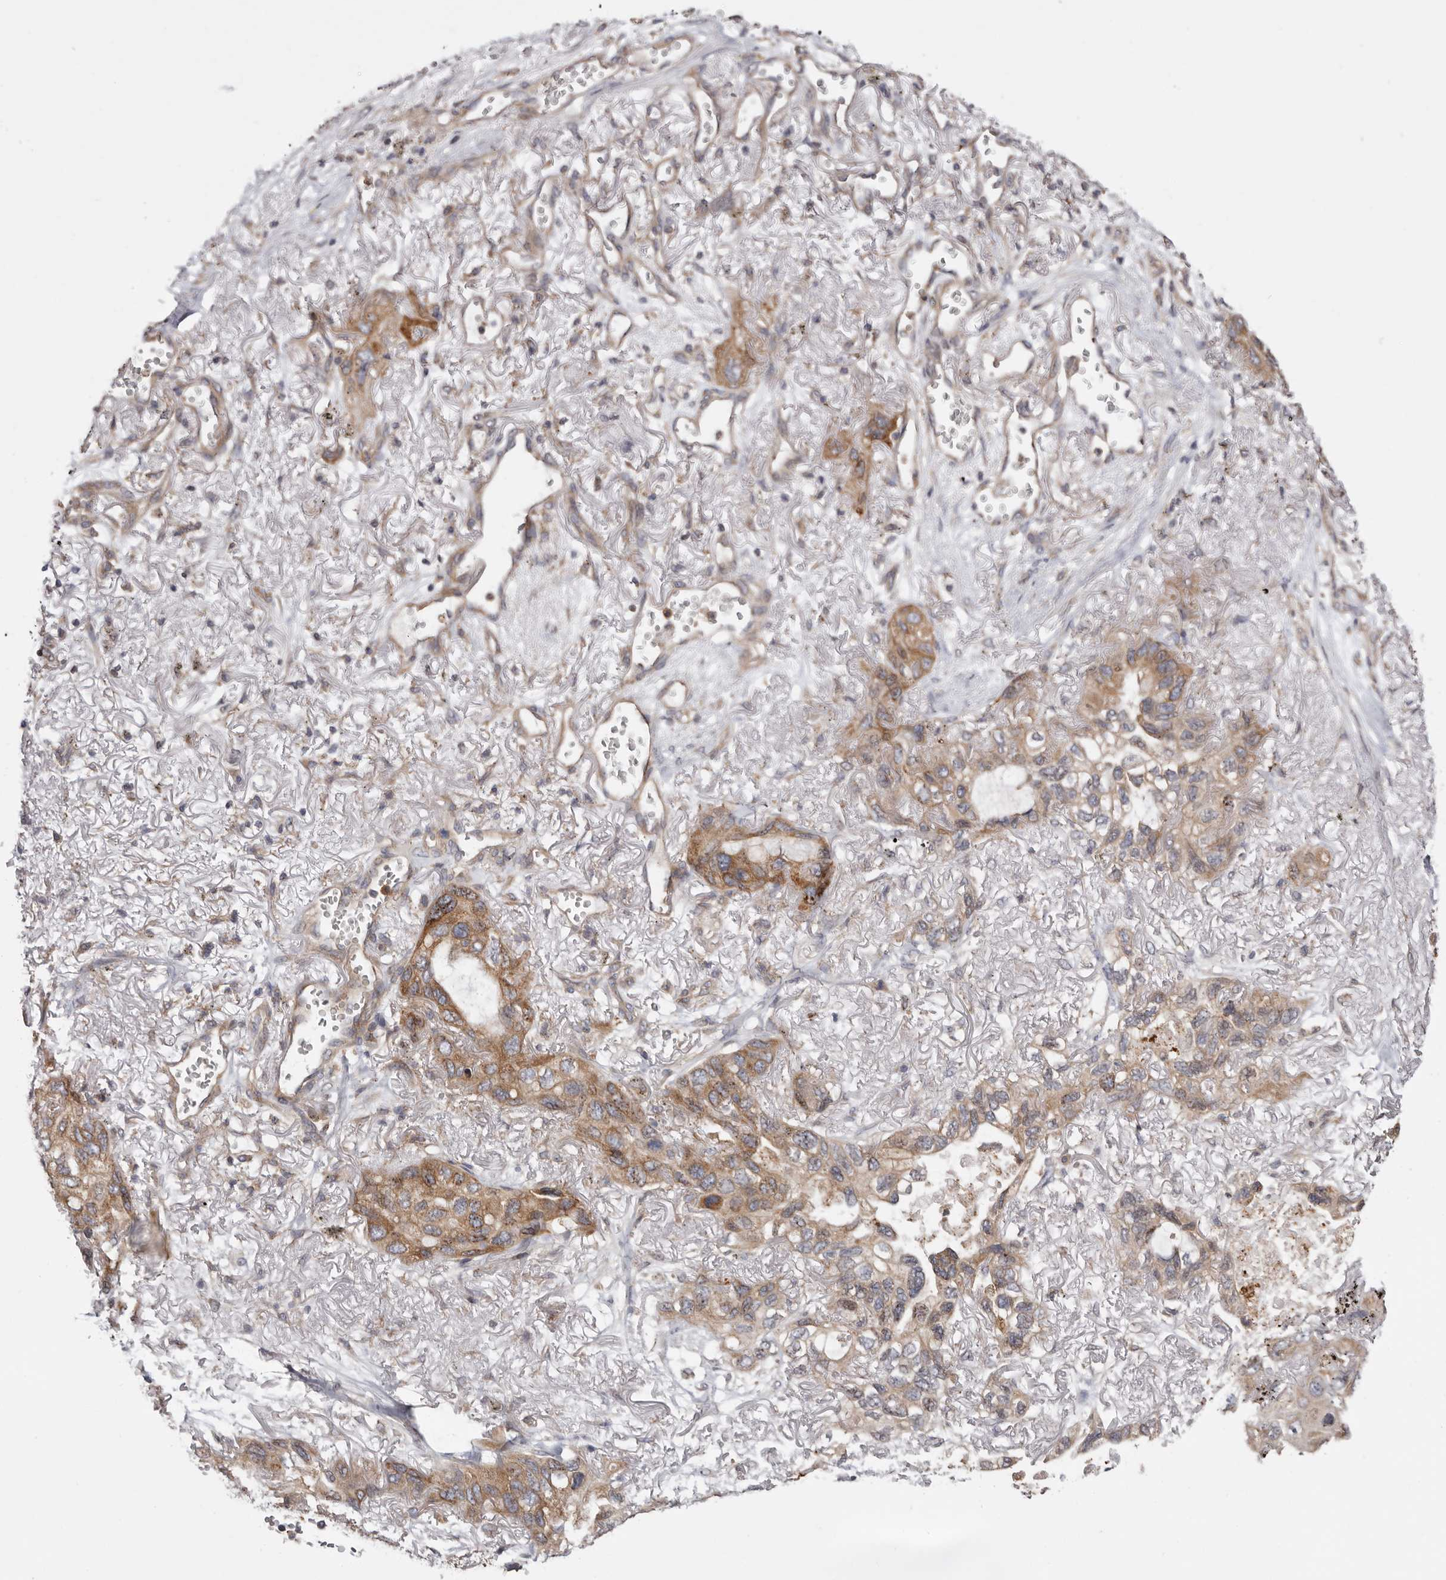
{"staining": {"intensity": "moderate", "quantity": ">75%", "location": "cytoplasmic/membranous"}, "tissue": "lung cancer", "cell_type": "Tumor cells", "image_type": "cancer", "snomed": [{"axis": "morphology", "description": "Squamous cell carcinoma, NOS"}, {"axis": "topography", "description": "Lung"}], "caption": "An image of human squamous cell carcinoma (lung) stained for a protein displays moderate cytoplasmic/membranous brown staining in tumor cells.", "gene": "TMUB1", "patient": {"sex": "female", "age": 73}}